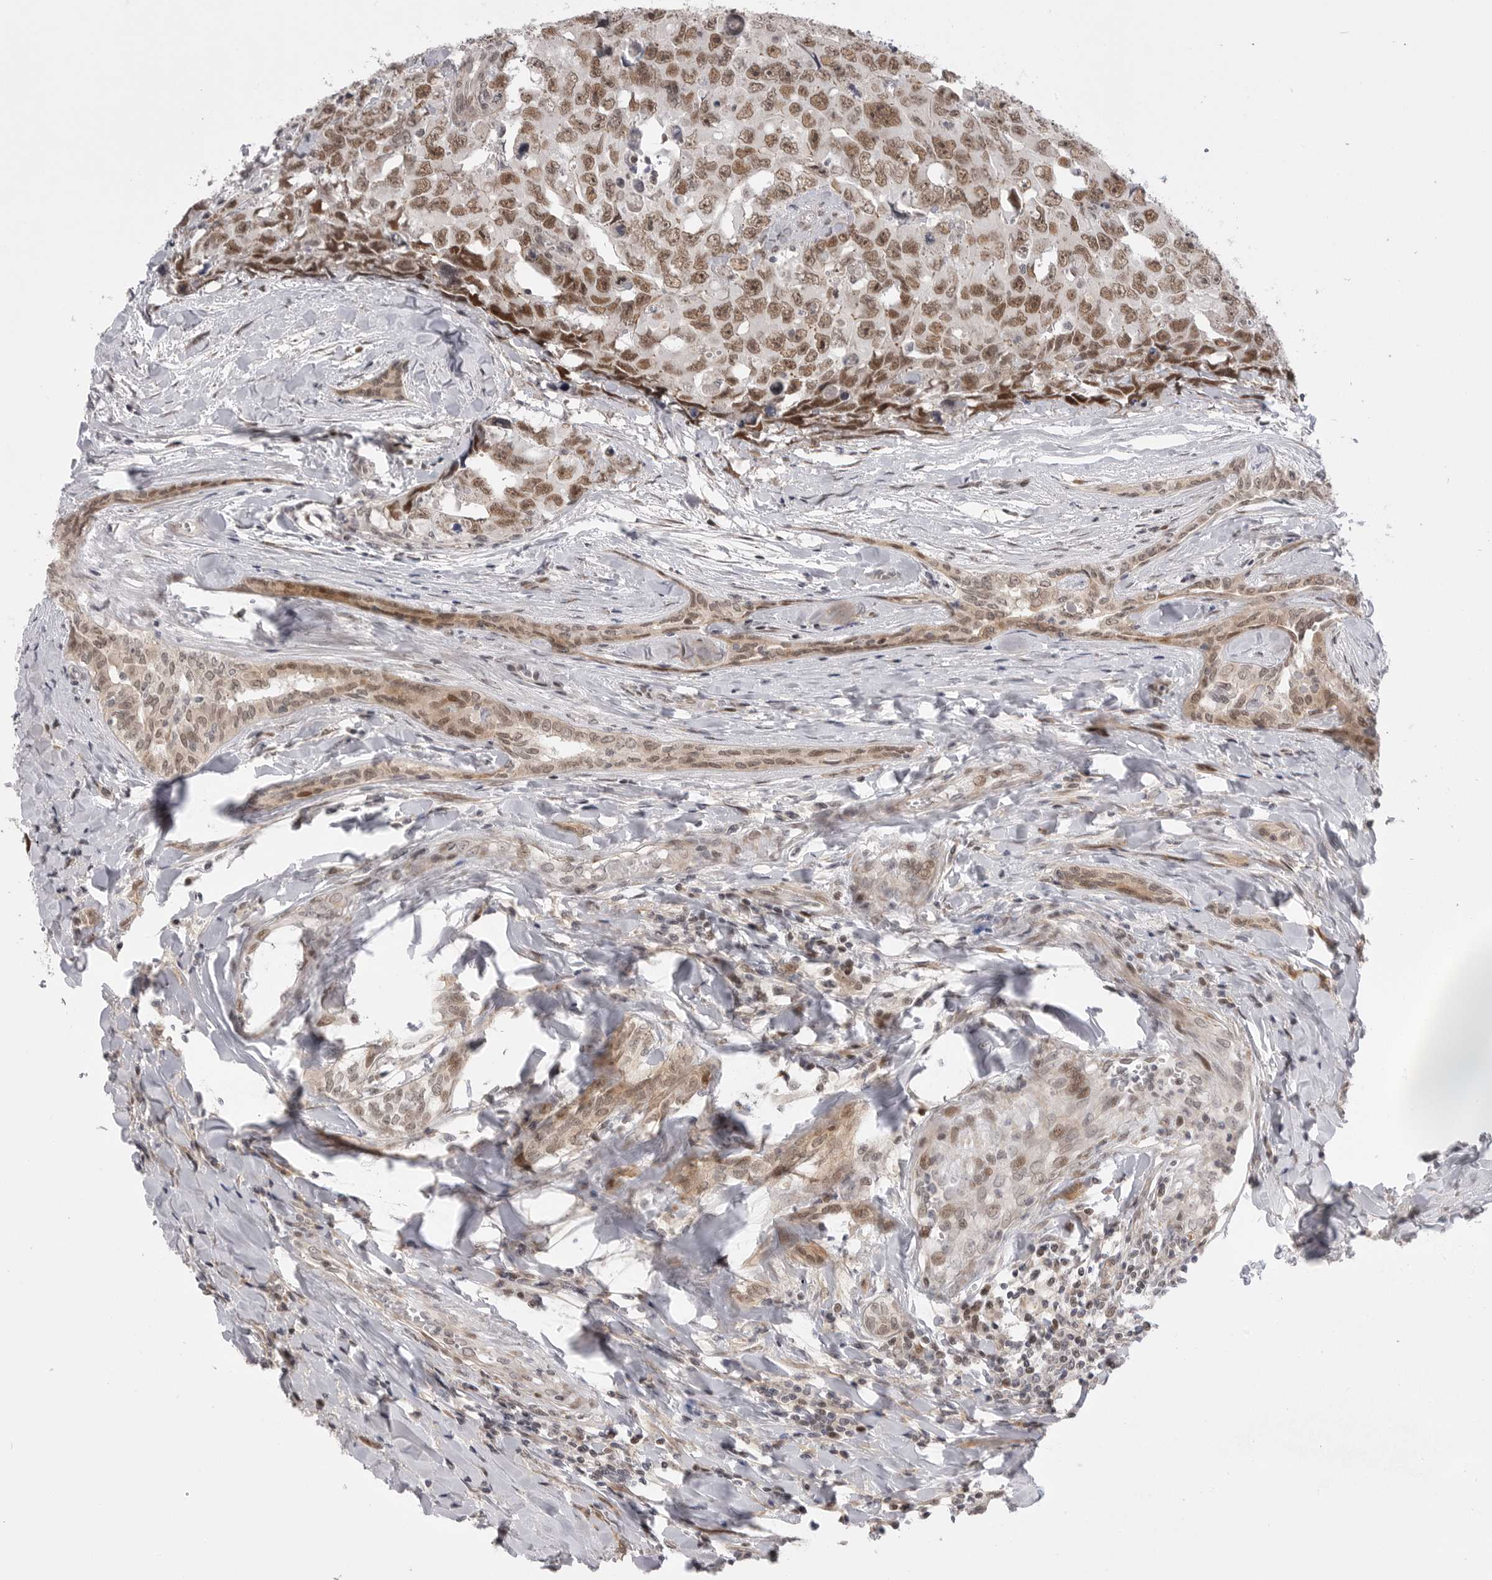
{"staining": {"intensity": "moderate", "quantity": "25%-75%", "location": "nuclear"}, "tissue": "testis cancer", "cell_type": "Tumor cells", "image_type": "cancer", "snomed": [{"axis": "morphology", "description": "Carcinoma, Embryonal, NOS"}, {"axis": "topography", "description": "Testis"}], "caption": "Immunohistochemistry (IHC) histopathology image of testis cancer (embryonal carcinoma) stained for a protein (brown), which reveals medium levels of moderate nuclear positivity in approximately 25%-75% of tumor cells.", "gene": "GGT6", "patient": {"sex": "male", "age": 28}}